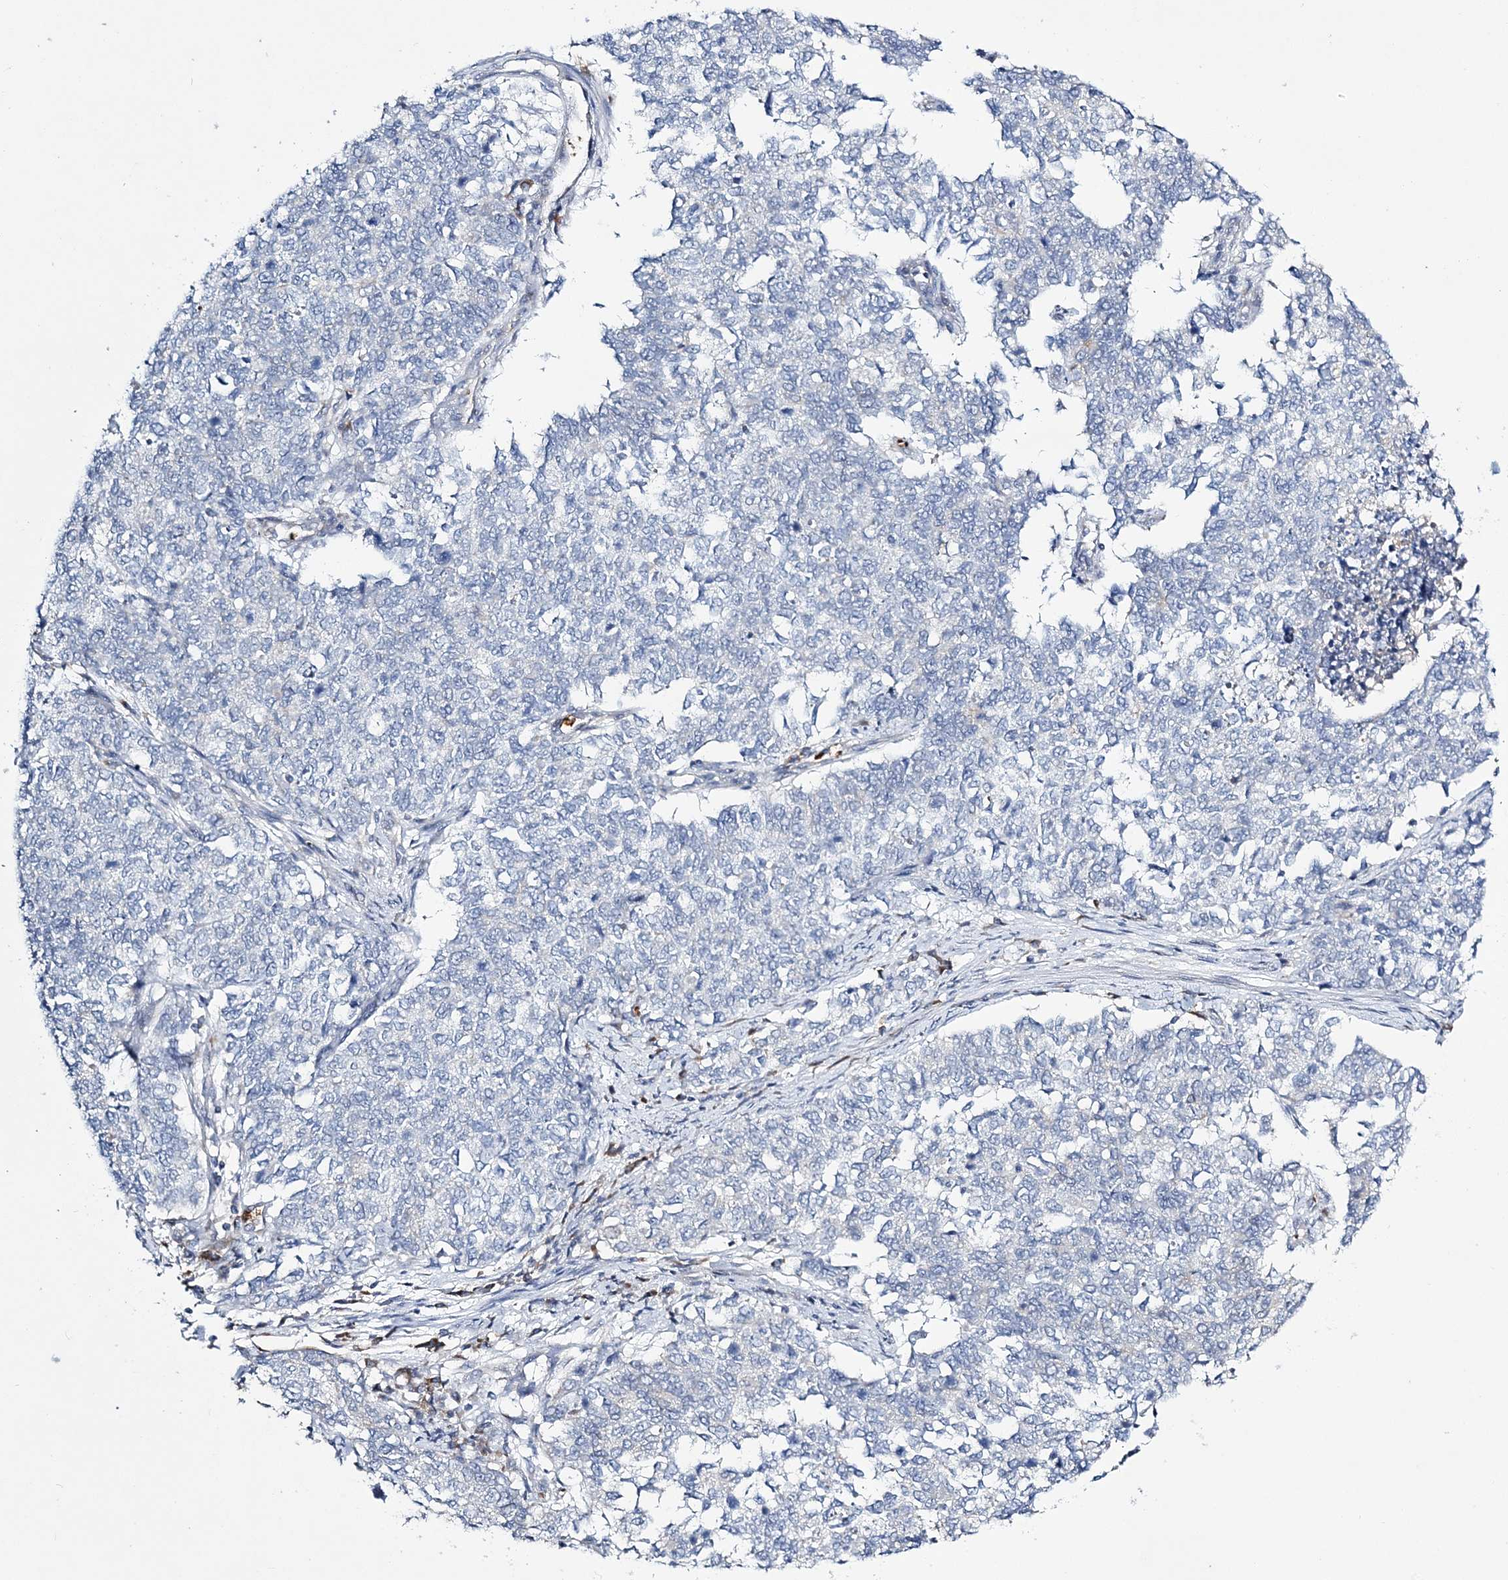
{"staining": {"intensity": "negative", "quantity": "none", "location": "none"}, "tissue": "cervical cancer", "cell_type": "Tumor cells", "image_type": "cancer", "snomed": [{"axis": "morphology", "description": "Squamous cell carcinoma, NOS"}, {"axis": "topography", "description": "Cervix"}], "caption": "Immunohistochemical staining of squamous cell carcinoma (cervical) displays no significant positivity in tumor cells.", "gene": "ATP11B", "patient": {"sex": "female", "age": 63}}